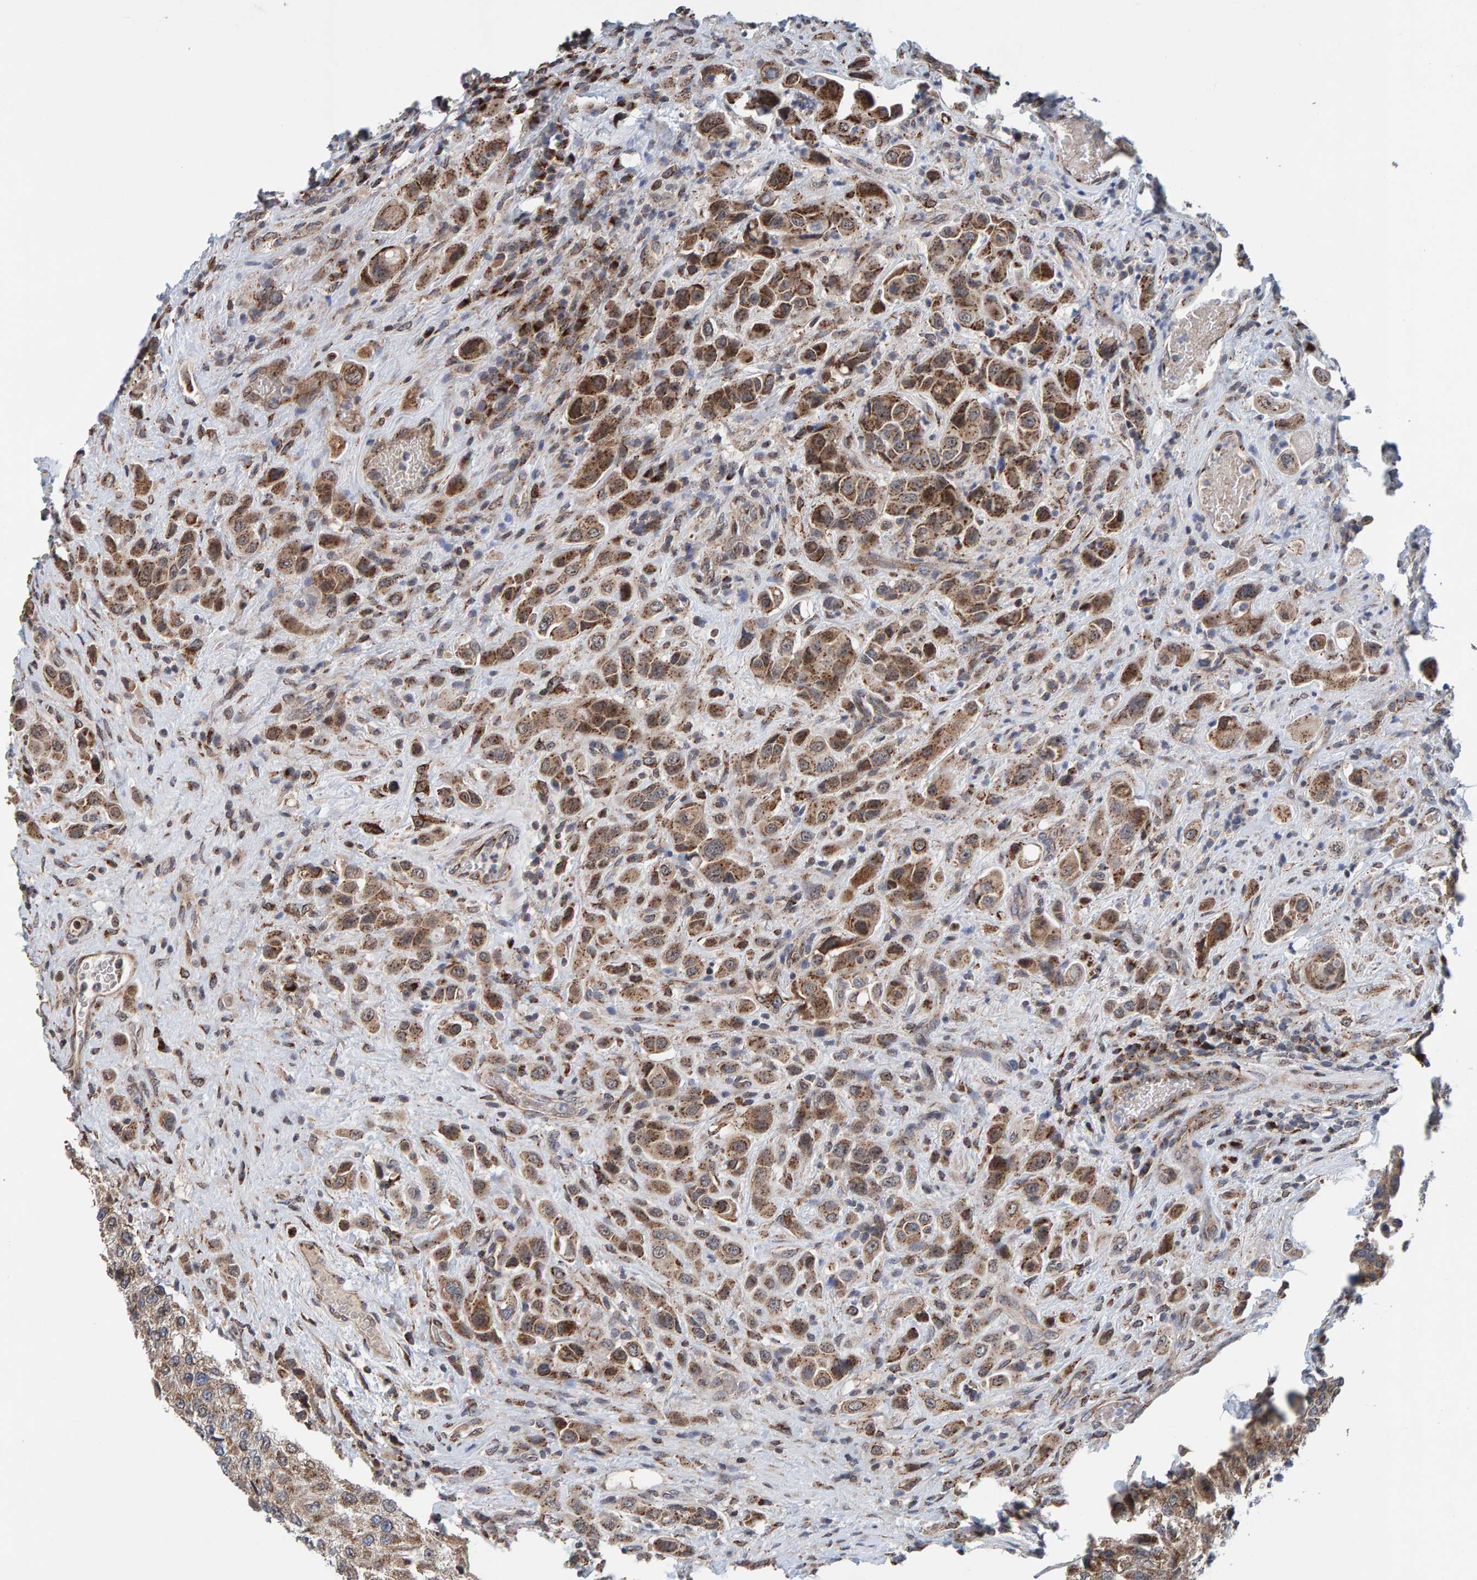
{"staining": {"intensity": "moderate", "quantity": ">75%", "location": "cytoplasmic/membranous"}, "tissue": "urothelial cancer", "cell_type": "Tumor cells", "image_type": "cancer", "snomed": [{"axis": "morphology", "description": "Urothelial carcinoma, High grade"}, {"axis": "topography", "description": "Urinary bladder"}], "caption": "A brown stain labels moderate cytoplasmic/membranous staining of a protein in urothelial cancer tumor cells.", "gene": "CCDC25", "patient": {"sex": "male", "age": 50}}